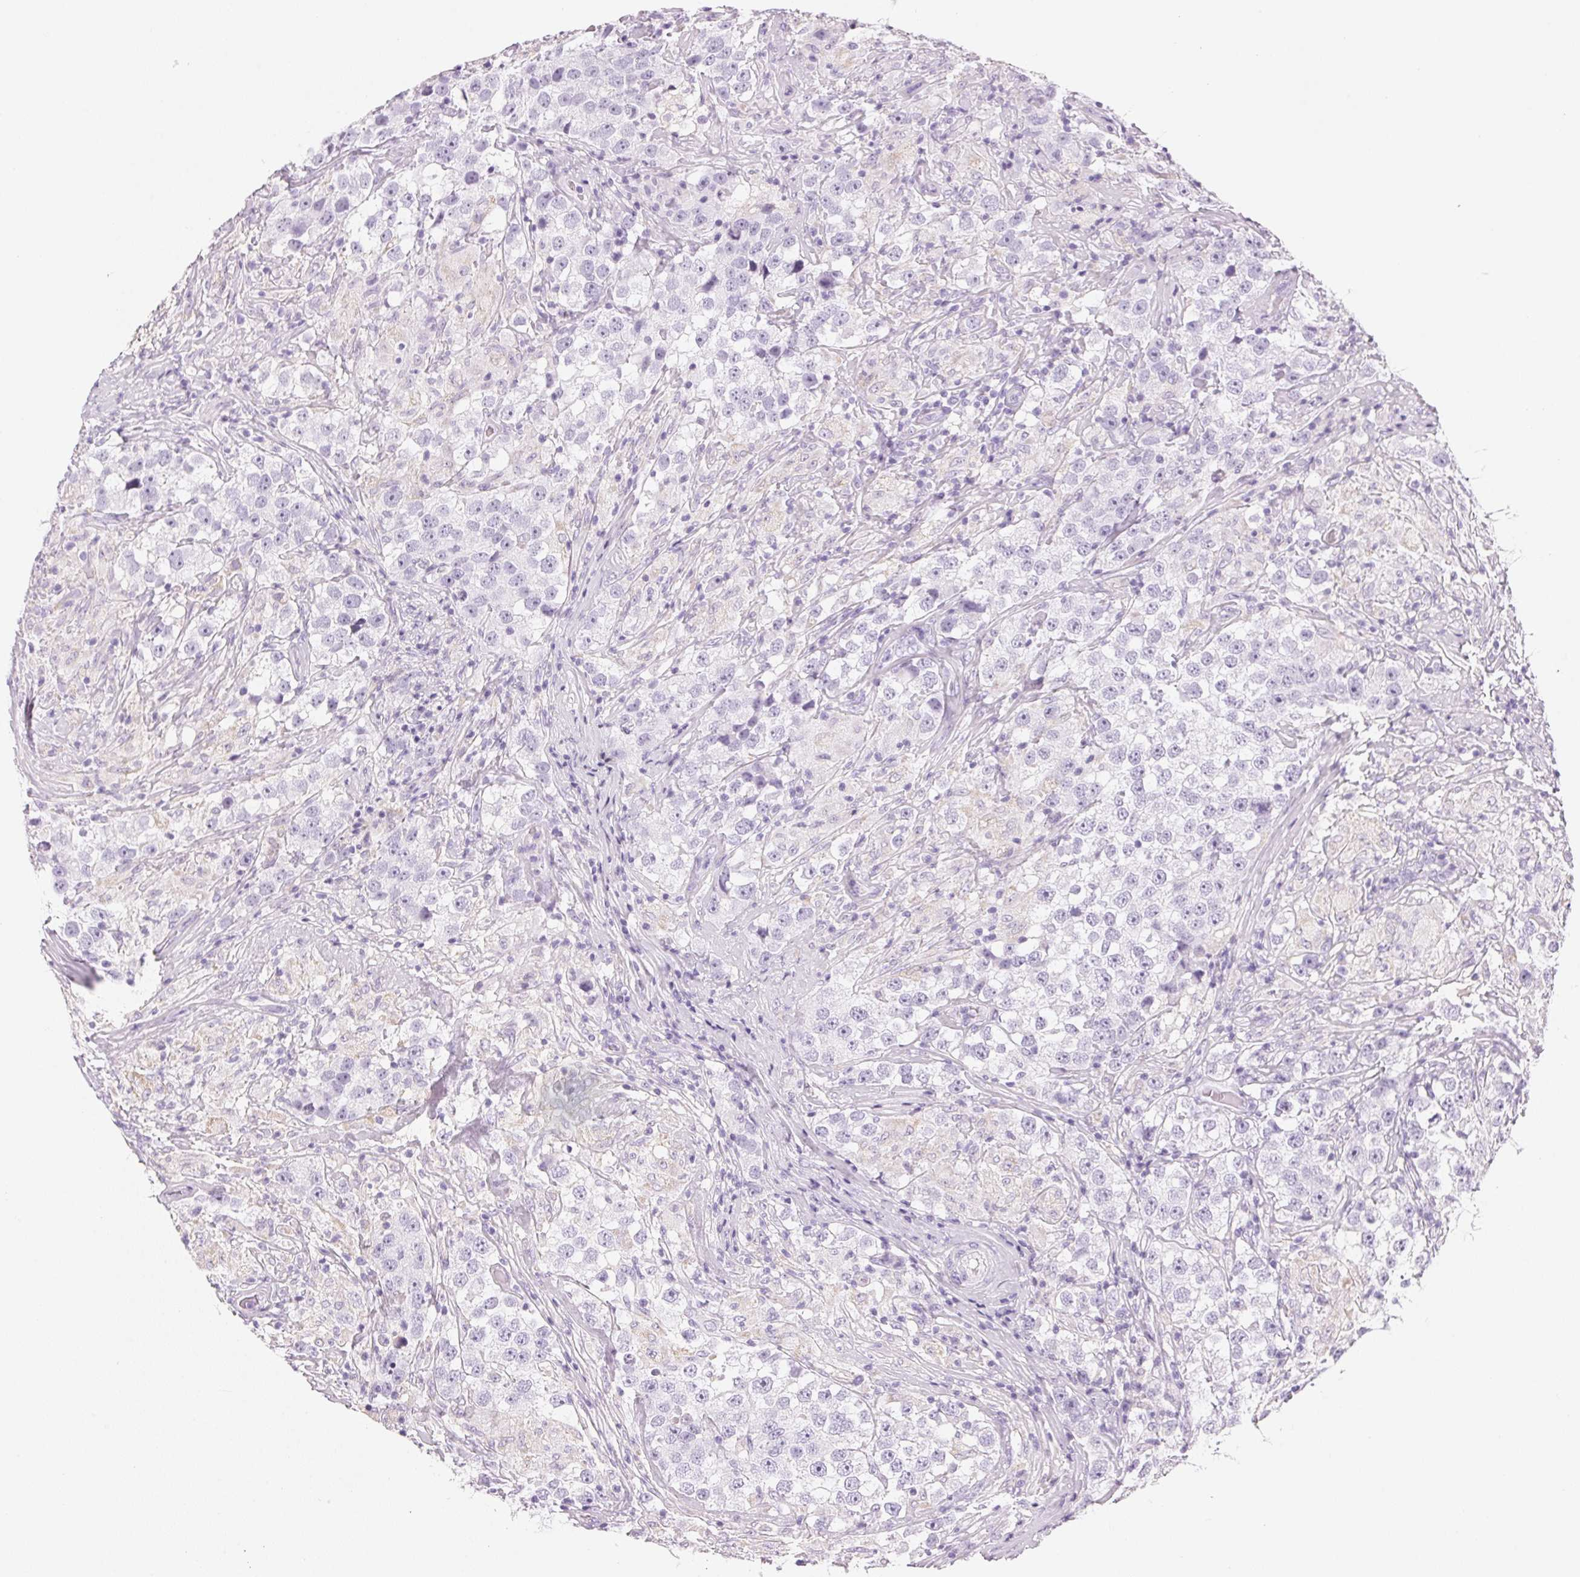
{"staining": {"intensity": "negative", "quantity": "none", "location": "none"}, "tissue": "testis cancer", "cell_type": "Tumor cells", "image_type": "cancer", "snomed": [{"axis": "morphology", "description": "Seminoma, NOS"}, {"axis": "topography", "description": "Testis"}], "caption": "A micrograph of seminoma (testis) stained for a protein exhibits no brown staining in tumor cells.", "gene": "IGFBP1", "patient": {"sex": "male", "age": 46}}